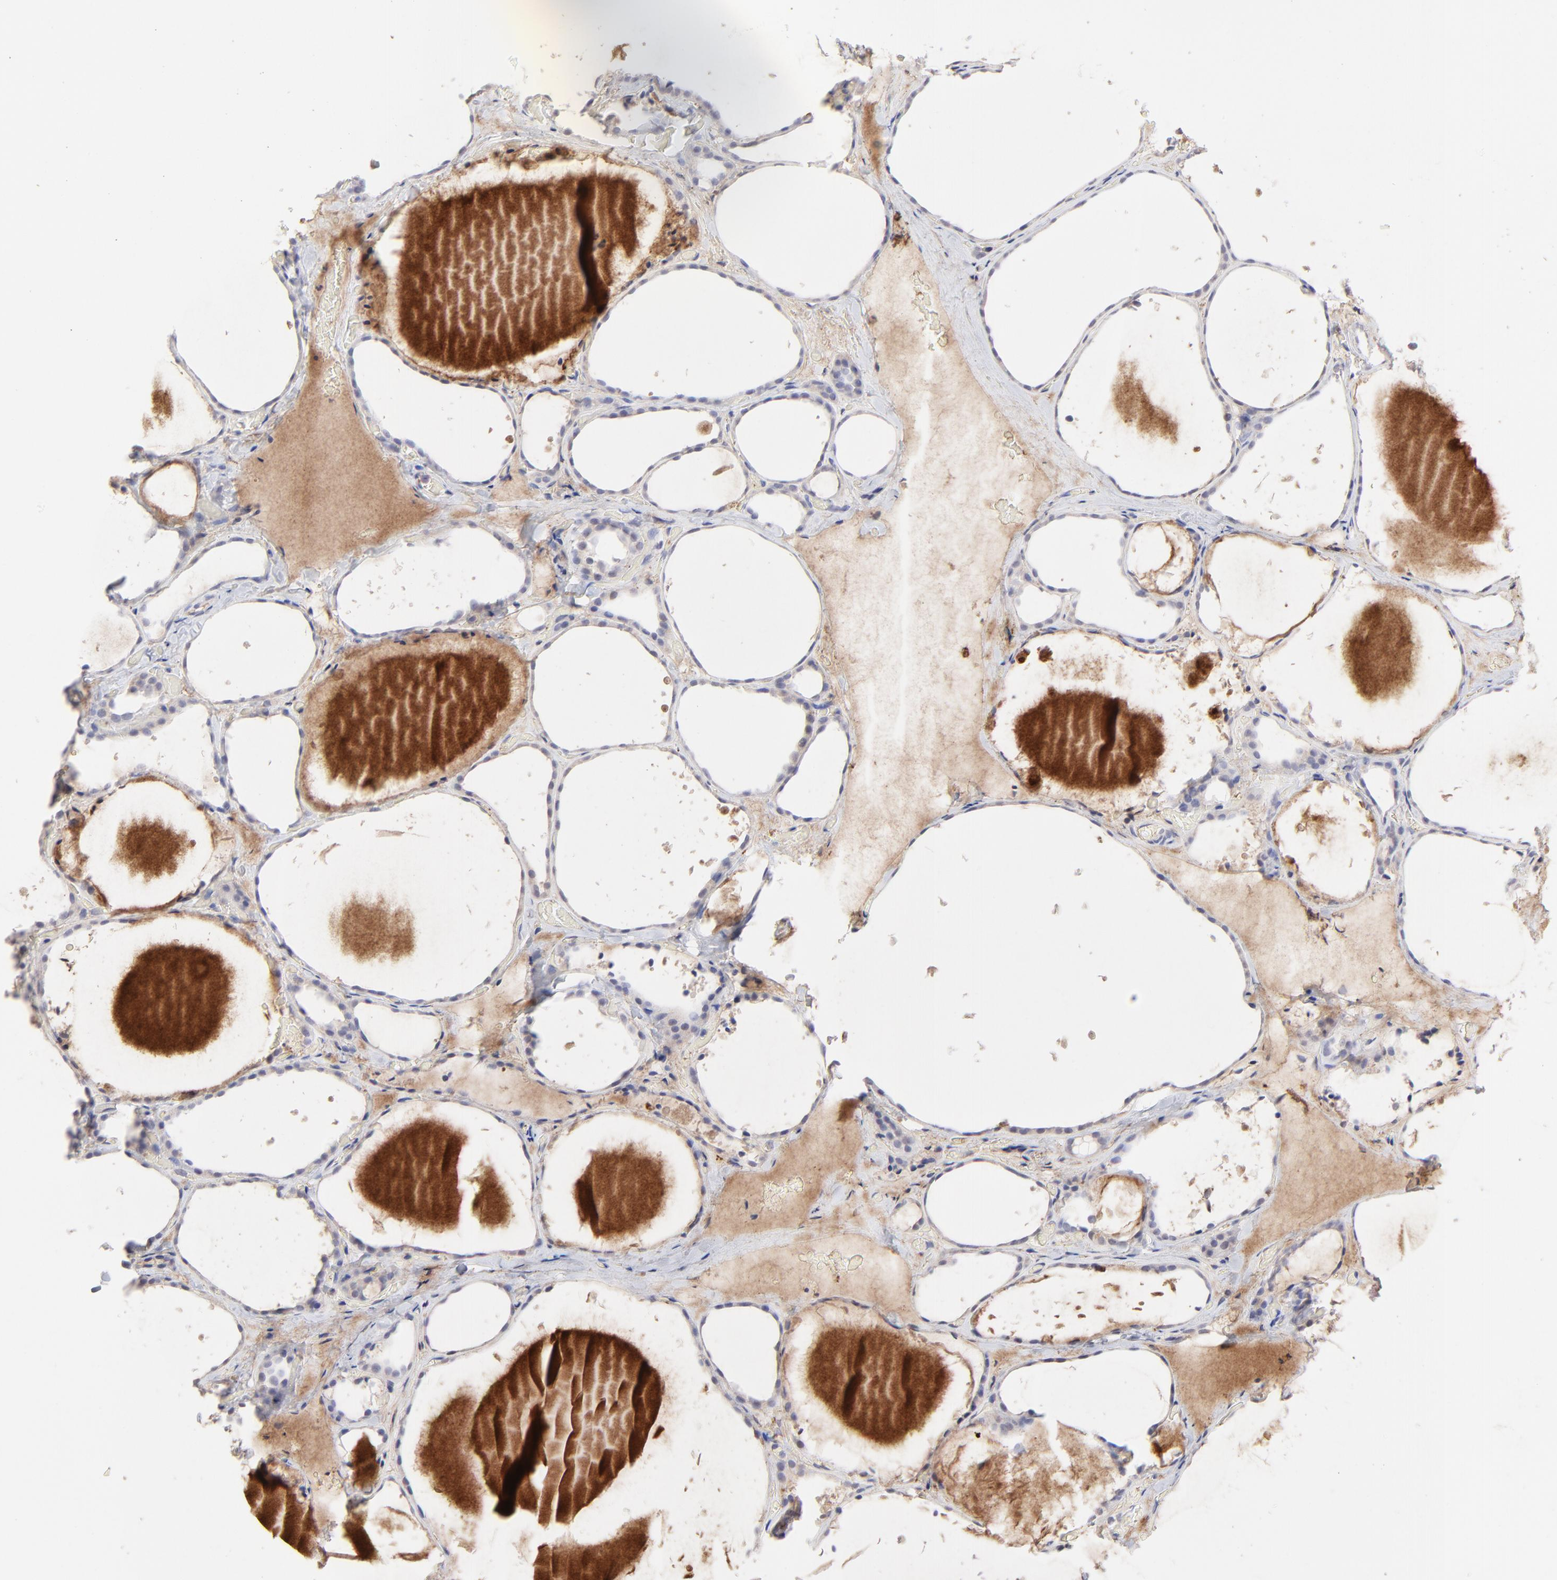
{"staining": {"intensity": "weak", "quantity": "25%-75%", "location": "cytoplasmic/membranous"}, "tissue": "thyroid gland", "cell_type": "Glandular cells", "image_type": "normal", "snomed": [{"axis": "morphology", "description": "Normal tissue, NOS"}, {"axis": "topography", "description": "Thyroid gland"}], "caption": "A micrograph showing weak cytoplasmic/membranous expression in approximately 25%-75% of glandular cells in normal thyroid gland, as visualized by brown immunohistochemical staining.", "gene": "PSMD14", "patient": {"sex": "female", "age": 22}}